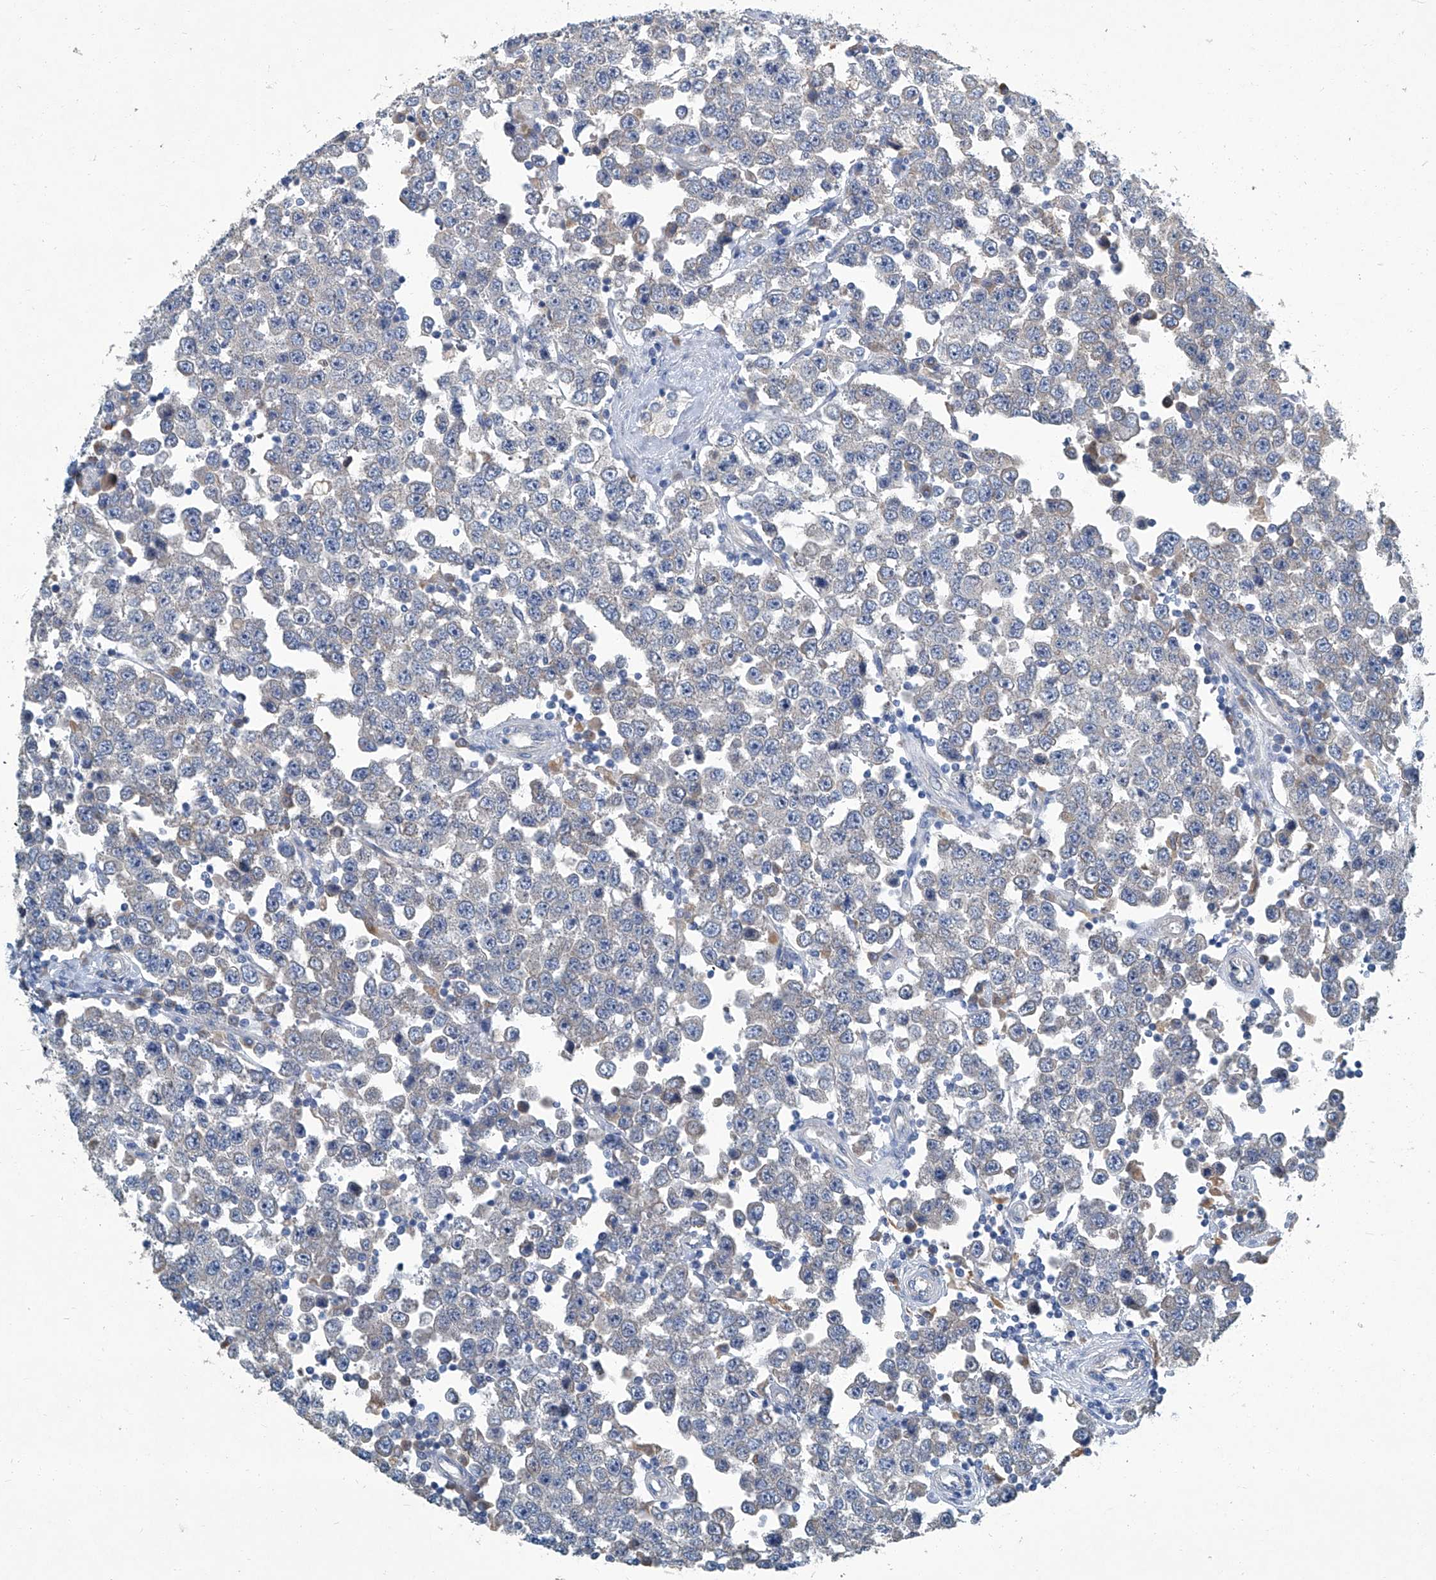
{"staining": {"intensity": "weak", "quantity": "<25%", "location": "cytoplasmic/membranous"}, "tissue": "testis cancer", "cell_type": "Tumor cells", "image_type": "cancer", "snomed": [{"axis": "morphology", "description": "Seminoma, NOS"}, {"axis": "topography", "description": "Testis"}], "caption": "Tumor cells are negative for protein expression in human seminoma (testis).", "gene": "SLC26A11", "patient": {"sex": "male", "age": 28}}